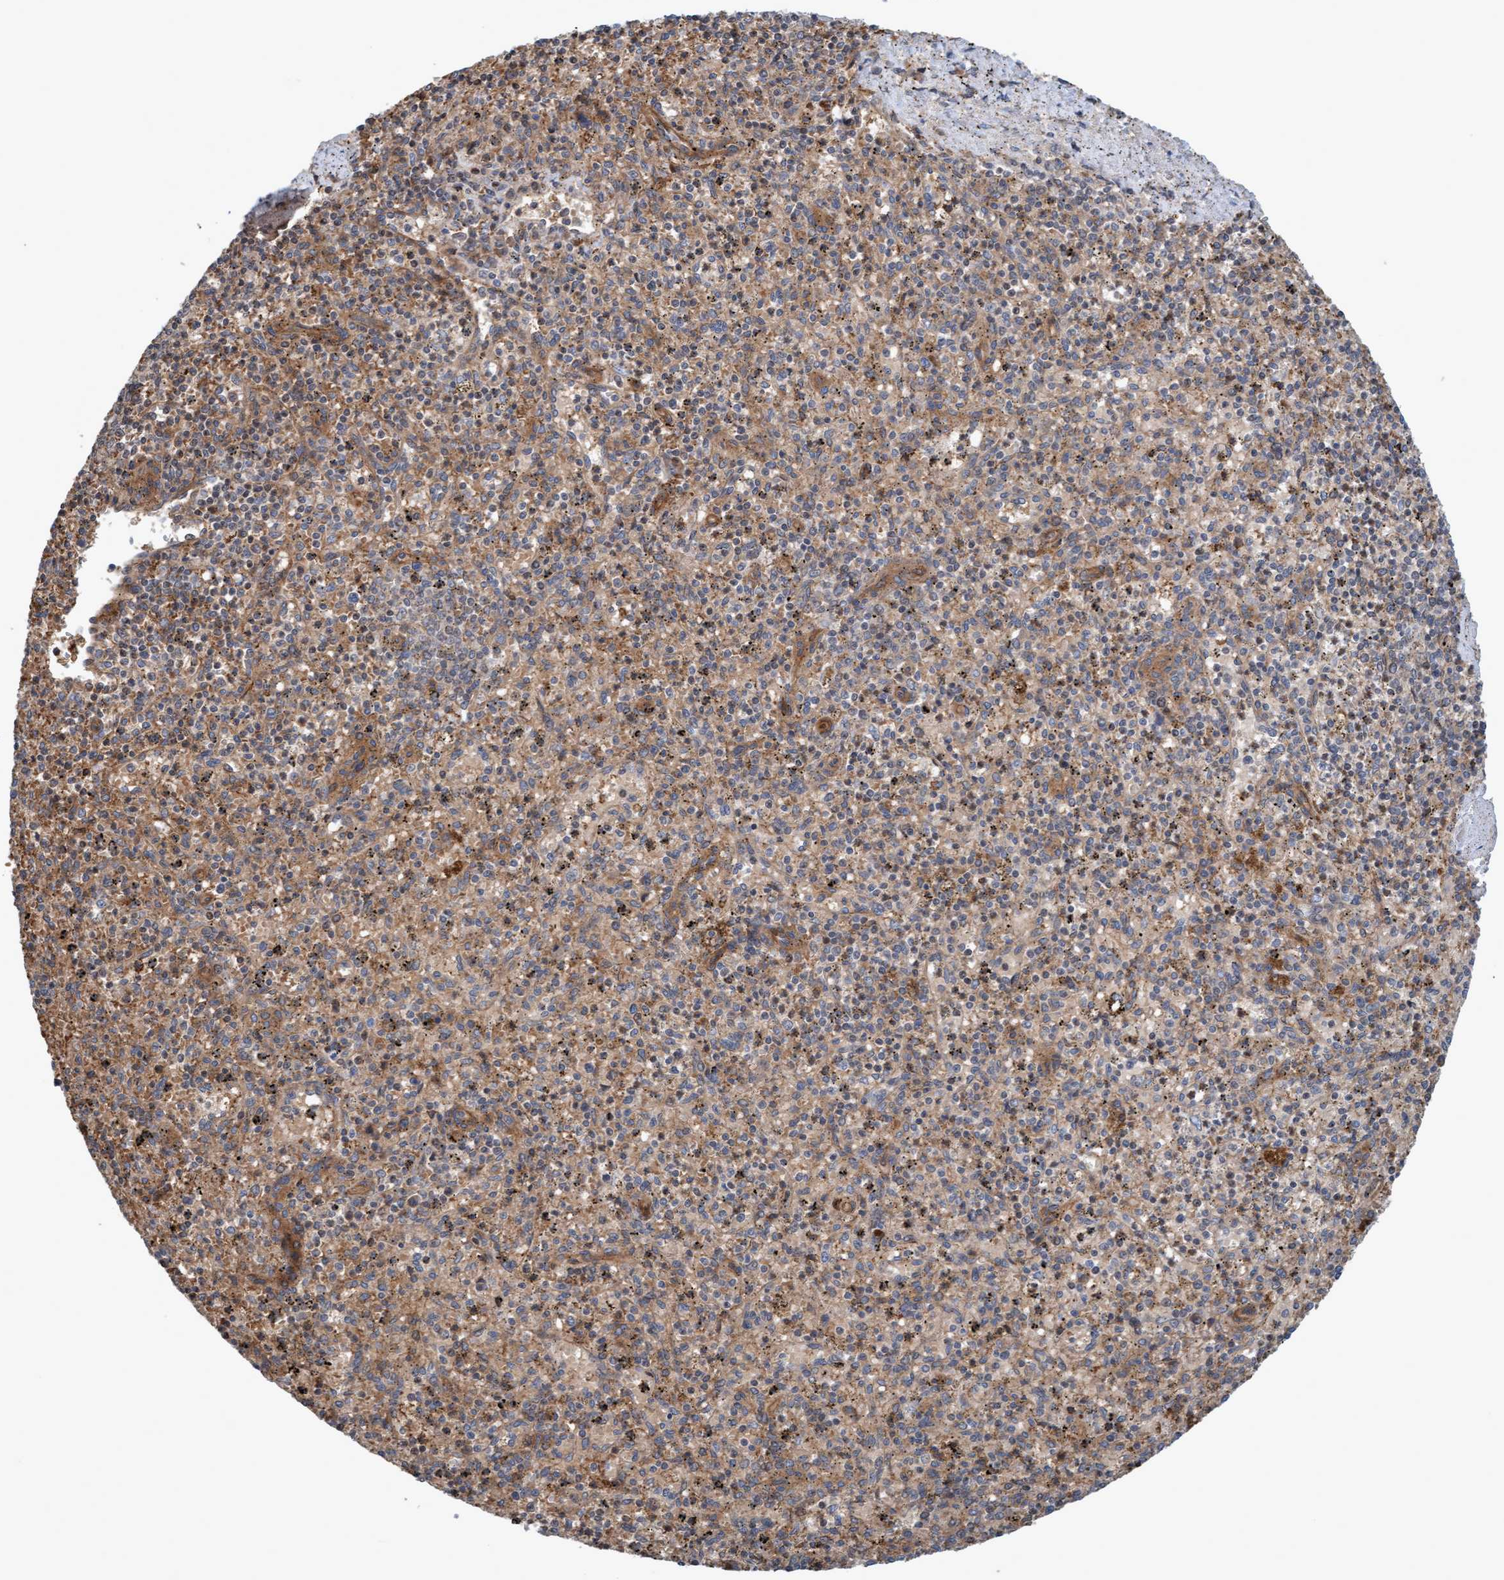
{"staining": {"intensity": "moderate", "quantity": "25%-75%", "location": "cytoplasmic/membranous"}, "tissue": "spleen", "cell_type": "Cells in red pulp", "image_type": "normal", "snomed": [{"axis": "morphology", "description": "Normal tissue, NOS"}, {"axis": "topography", "description": "Spleen"}], "caption": "High-power microscopy captured an immunohistochemistry photomicrograph of normal spleen, revealing moderate cytoplasmic/membranous expression in approximately 25%-75% of cells in red pulp.", "gene": "ERAL1", "patient": {"sex": "male", "age": 72}}